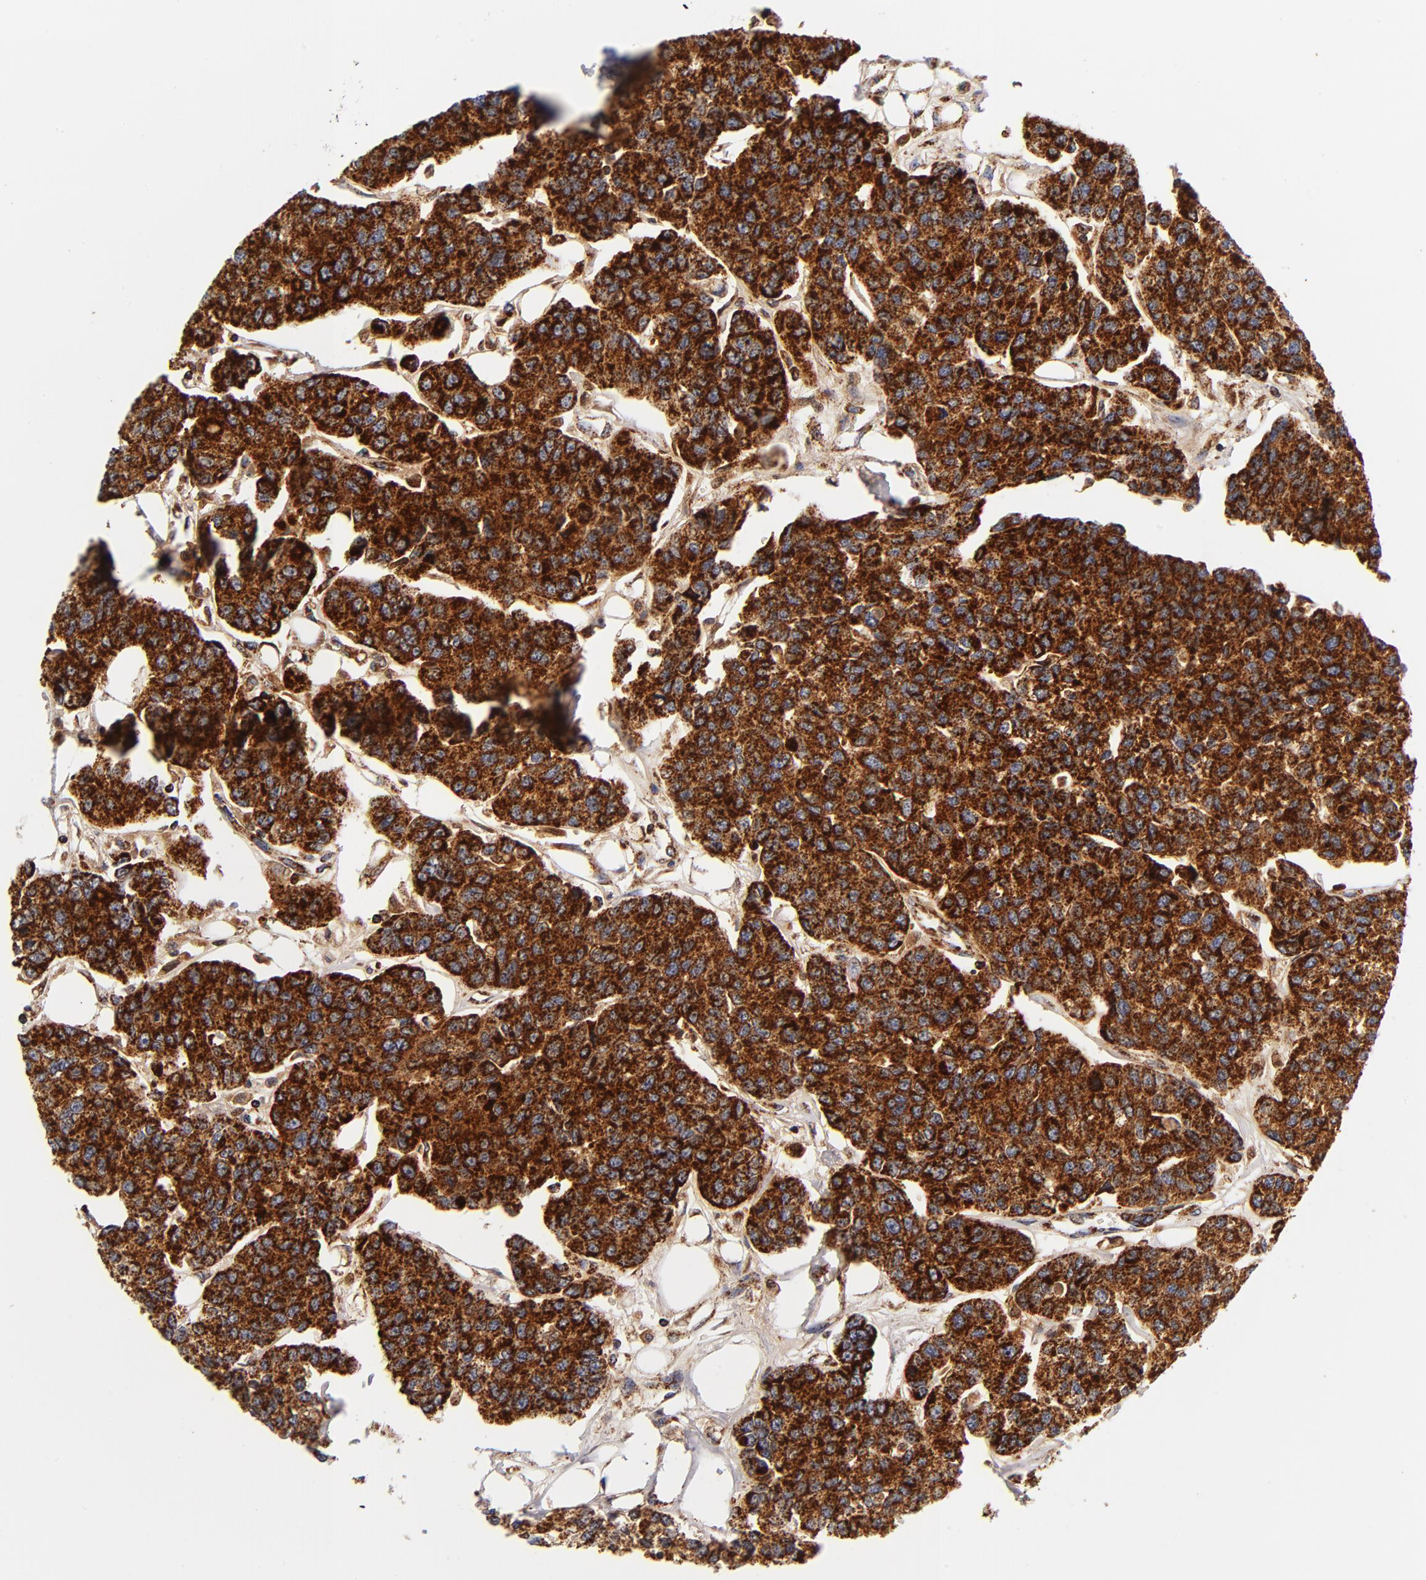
{"staining": {"intensity": "strong", "quantity": ">75%", "location": "cytoplasmic/membranous"}, "tissue": "breast cancer", "cell_type": "Tumor cells", "image_type": "cancer", "snomed": [{"axis": "morphology", "description": "Duct carcinoma"}, {"axis": "topography", "description": "Breast"}], "caption": "An immunohistochemistry (IHC) micrograph of tumor tissue is shown. Protein staining in brown highlights strong cytoplasmic/membranous positivity in breast invasive ductal carcinoma within tumor cells.", "gene": "ECHS1", "patient": {"sex": "female", "age": 51}}